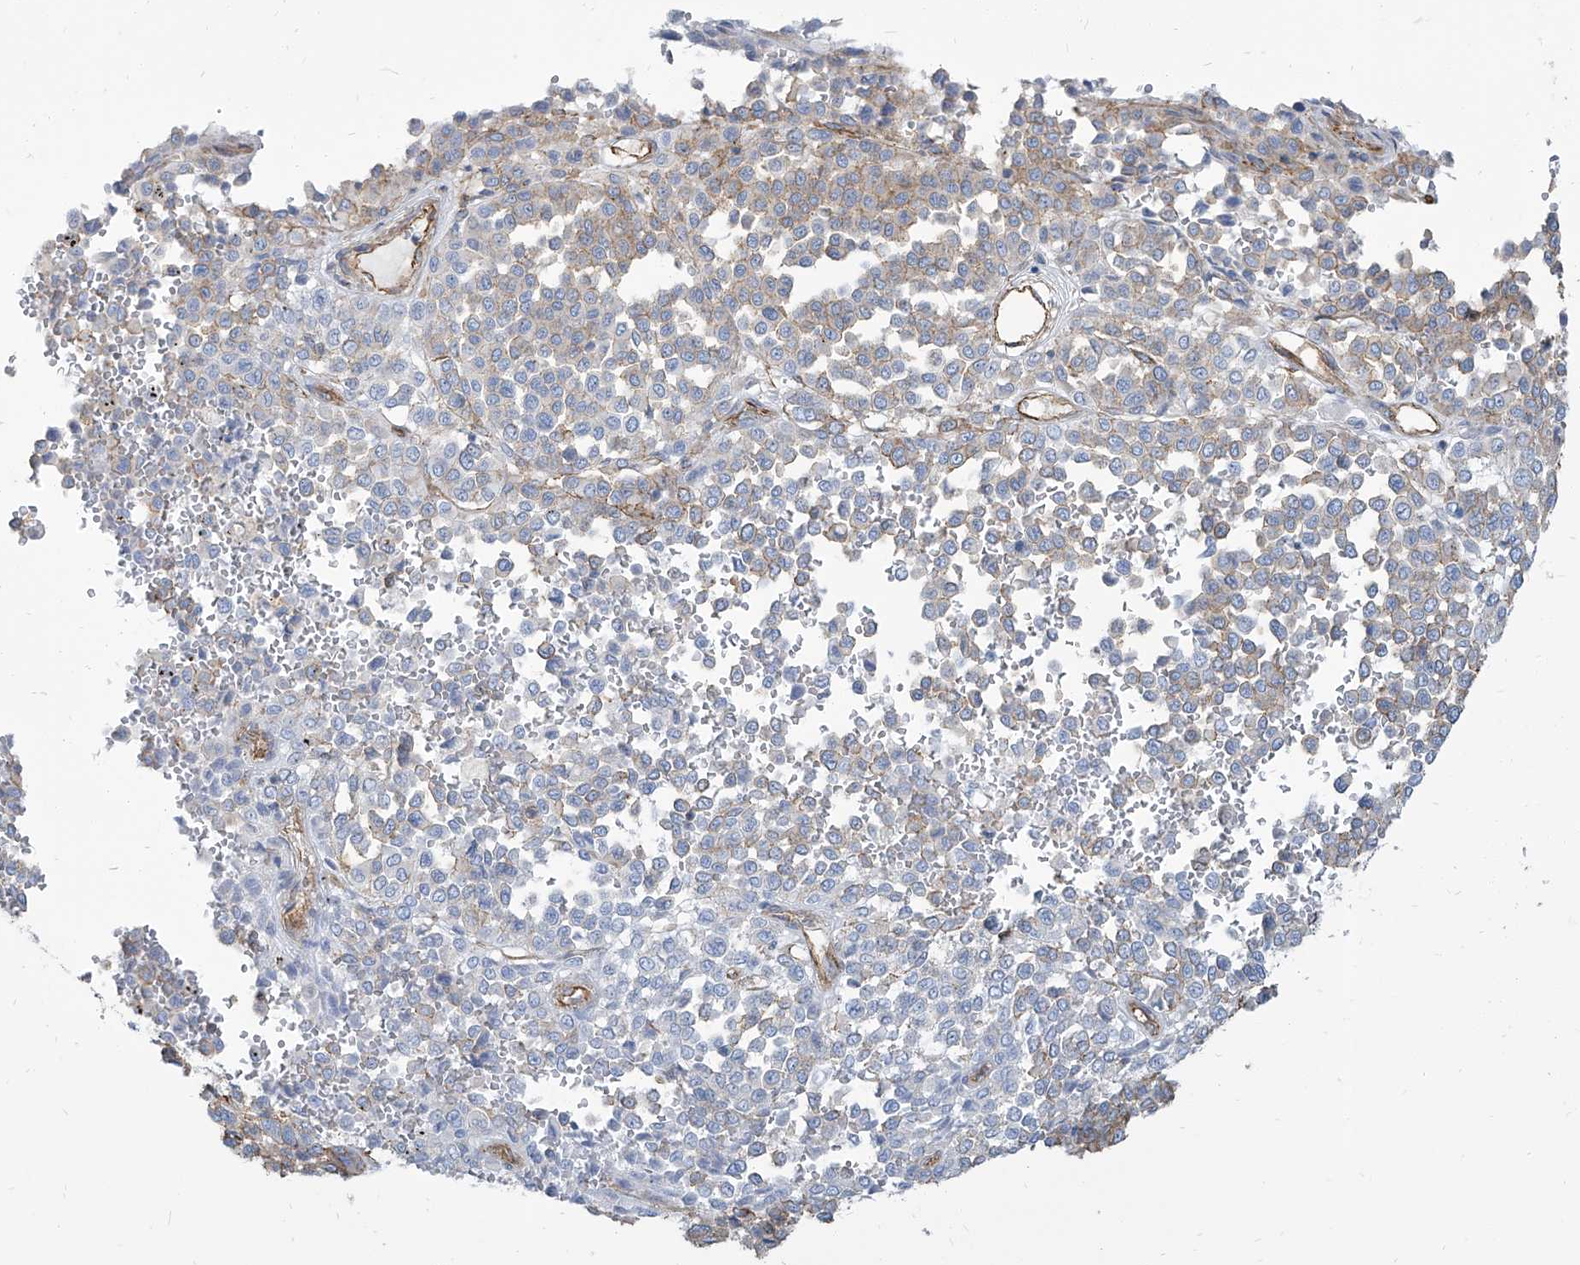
{"staining": {"intensity": "weak", "quantity": "25%-75%", "location": "cytoplasmic/membranous"}, "tissue": "melanoma", "cell_type": "Tumor cells", "image_type": "cancer", "snomed": [{"axis": "morphology", "description": "Malignant melanoma, Metastatic site"}, {"axis": "topography", "description": "Pancreas"}], "caption": "Melanoma stained for a protein reveals weak cytoplasmic/membranous positivity in tumor cells. The staining was performed using DAB, with brown indicating positive protein expression. Nuclei are stained blue with hematoxylin.", "gene": "TXLNB", "patient": {"sex": "female", "age": 30}}